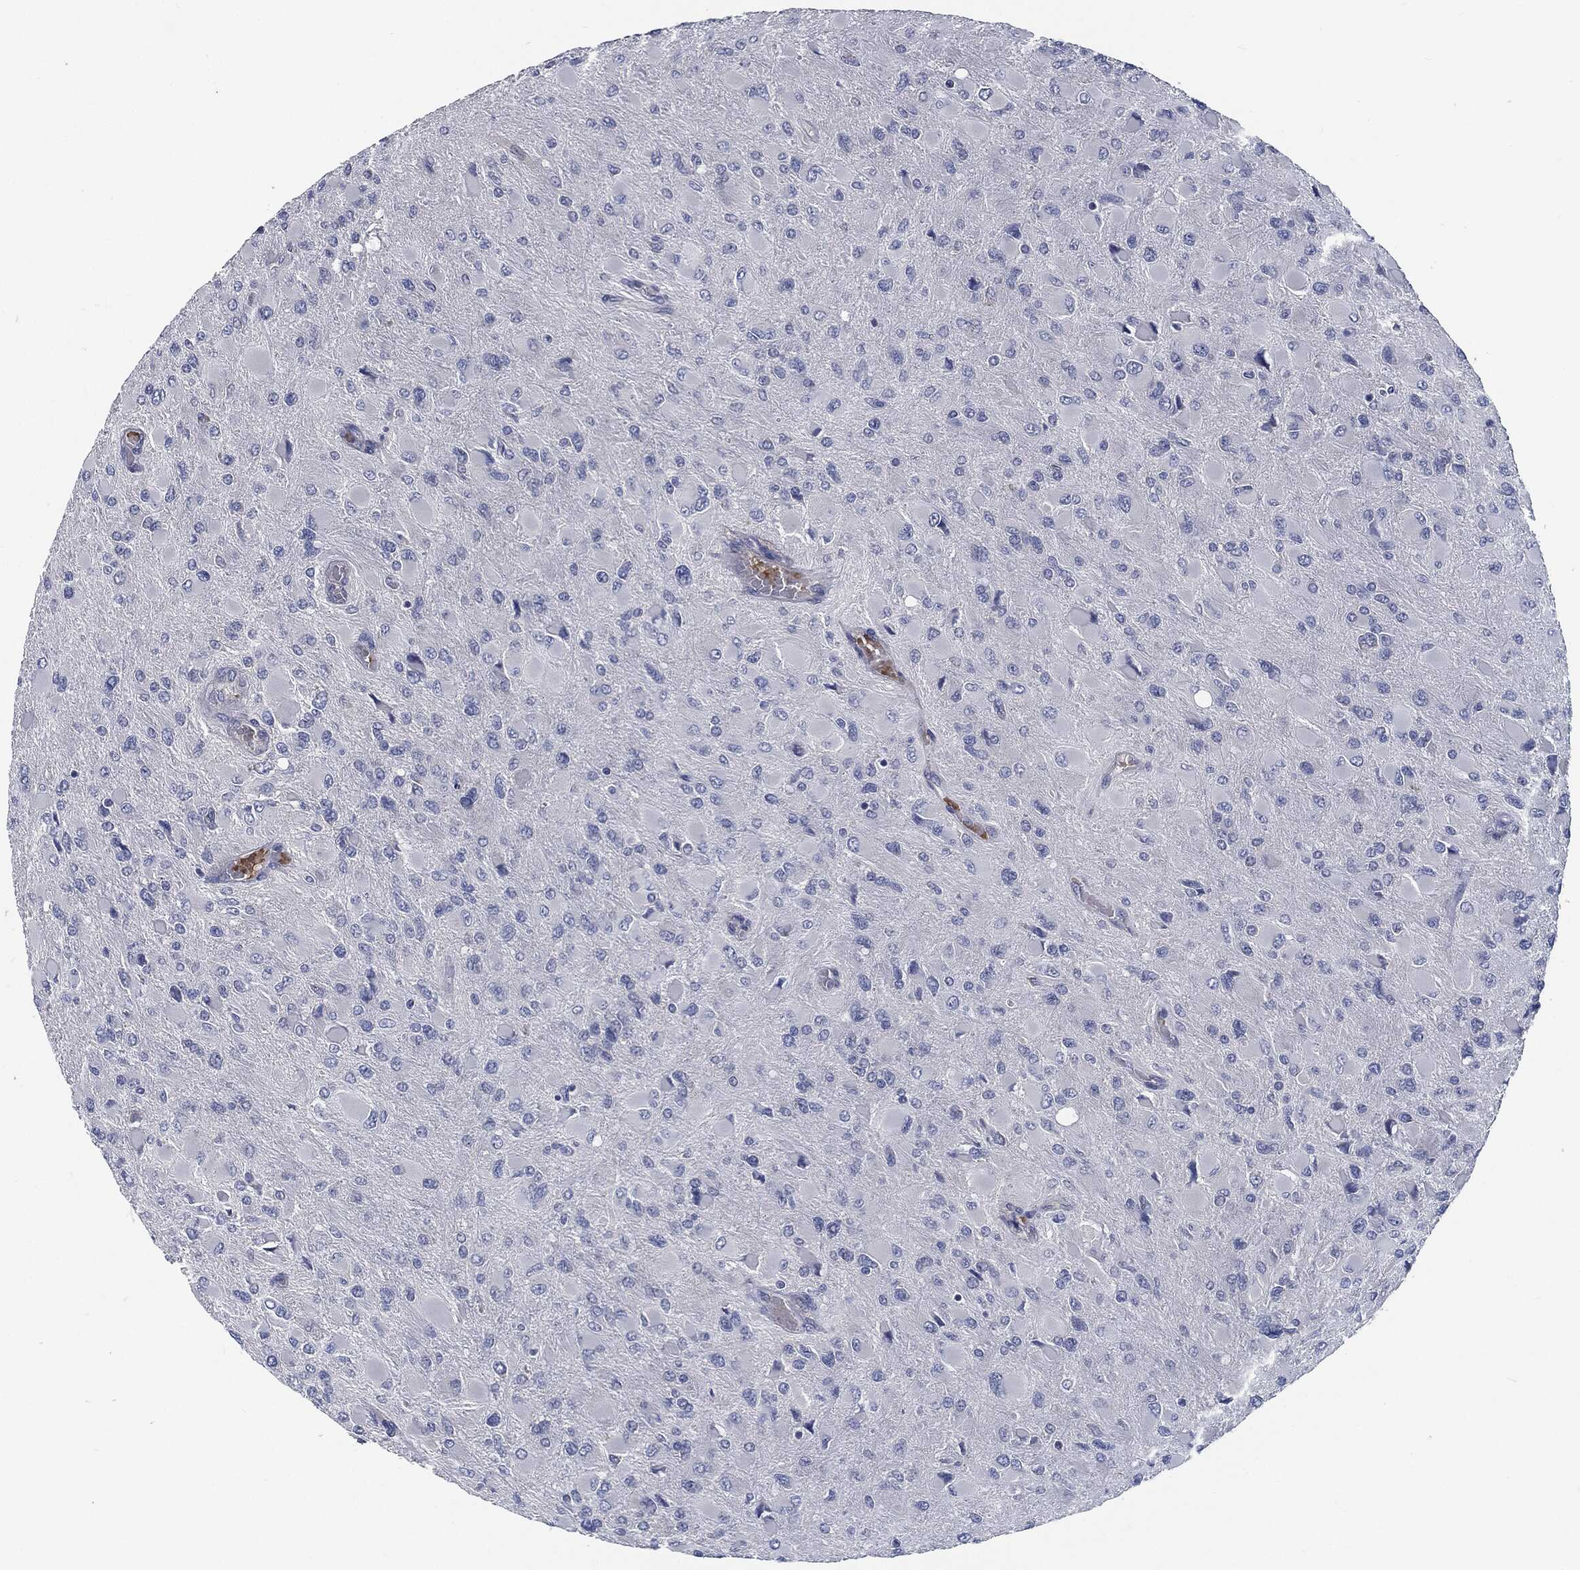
{"staining": {"intensity": "negative", "quantity": "none", "location": "none"}, "tissue": "glioma", "cell_type": "Tumor cells", "image_type": "cancer", "snomed": [{"axis": "morphology", "description": "Glioma, malignant, High grade"}, {"axis": "topography", "description": "Cerebral cortex"}], "caption": "Photomicrograph shows no protein expression in tumor cells of malignant high-grade glioma tissue.", "gene": "SIGLEC9", "patient": {"sex": "female", "age": 36}}